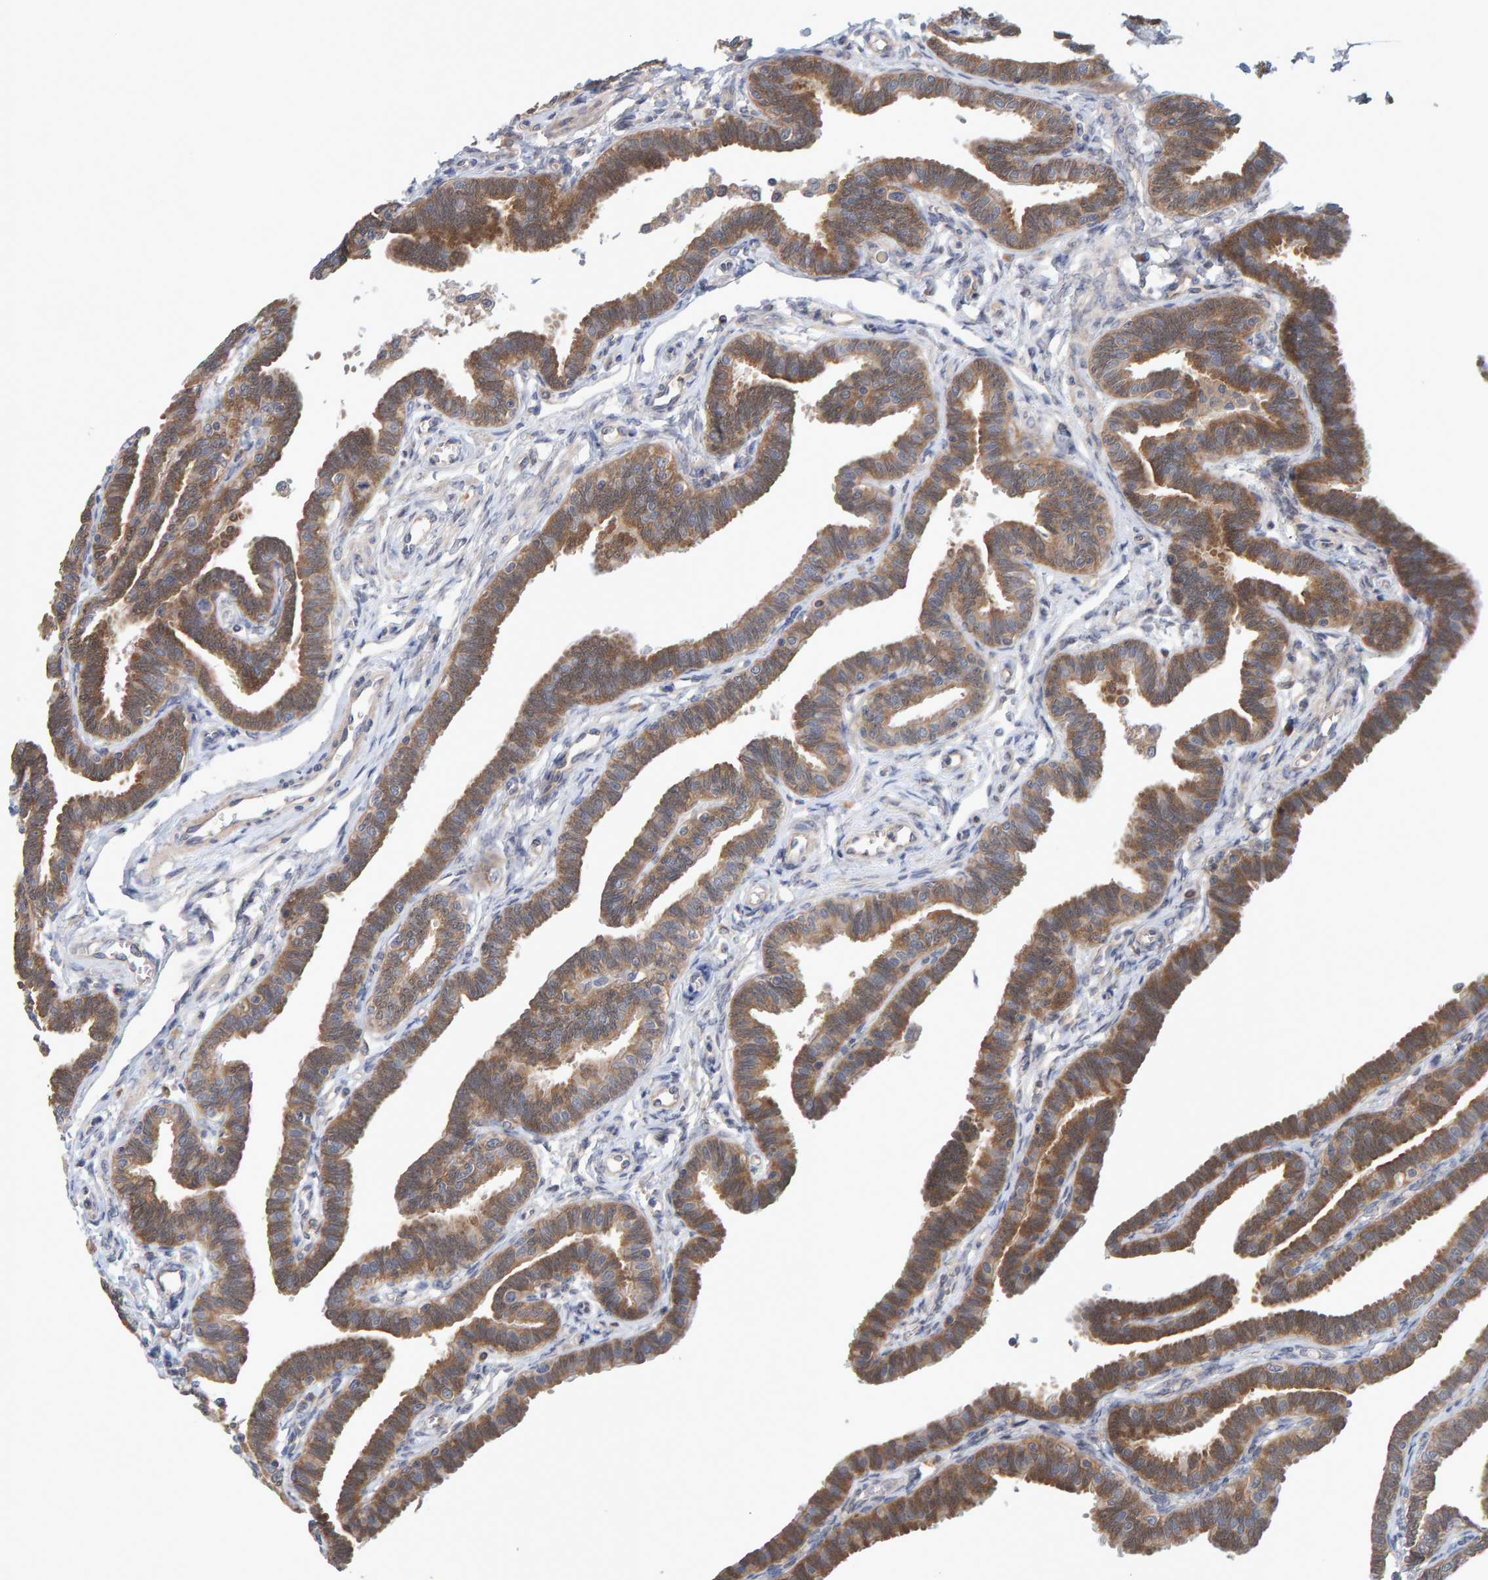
{"staining": {"intensity": "moderate", "quantity": ">75%", "location": "cytoplasmic/membranous"}, "tissue": "fallopian tube", "cell_type": "Glandular cells", "image_type": "normal", "snomed": [{"axis": "morphology", "description": "Normal tissue, NOS"}, {"axis": "topography", "description": "Fallopian tube"}, {"axis": "topography", "description": "Ovary"}], "caption": "Moderate cytoplasmic/membranous protein staining is seen in about >75% of glandular cells in fallopian tube. (Stains: DAB in brown, nuclei in blue, Microscopy: brightfield microscopy at high magnification).", "gene": "TATDN1", "patient": {"sex": "female", "age": 23}}